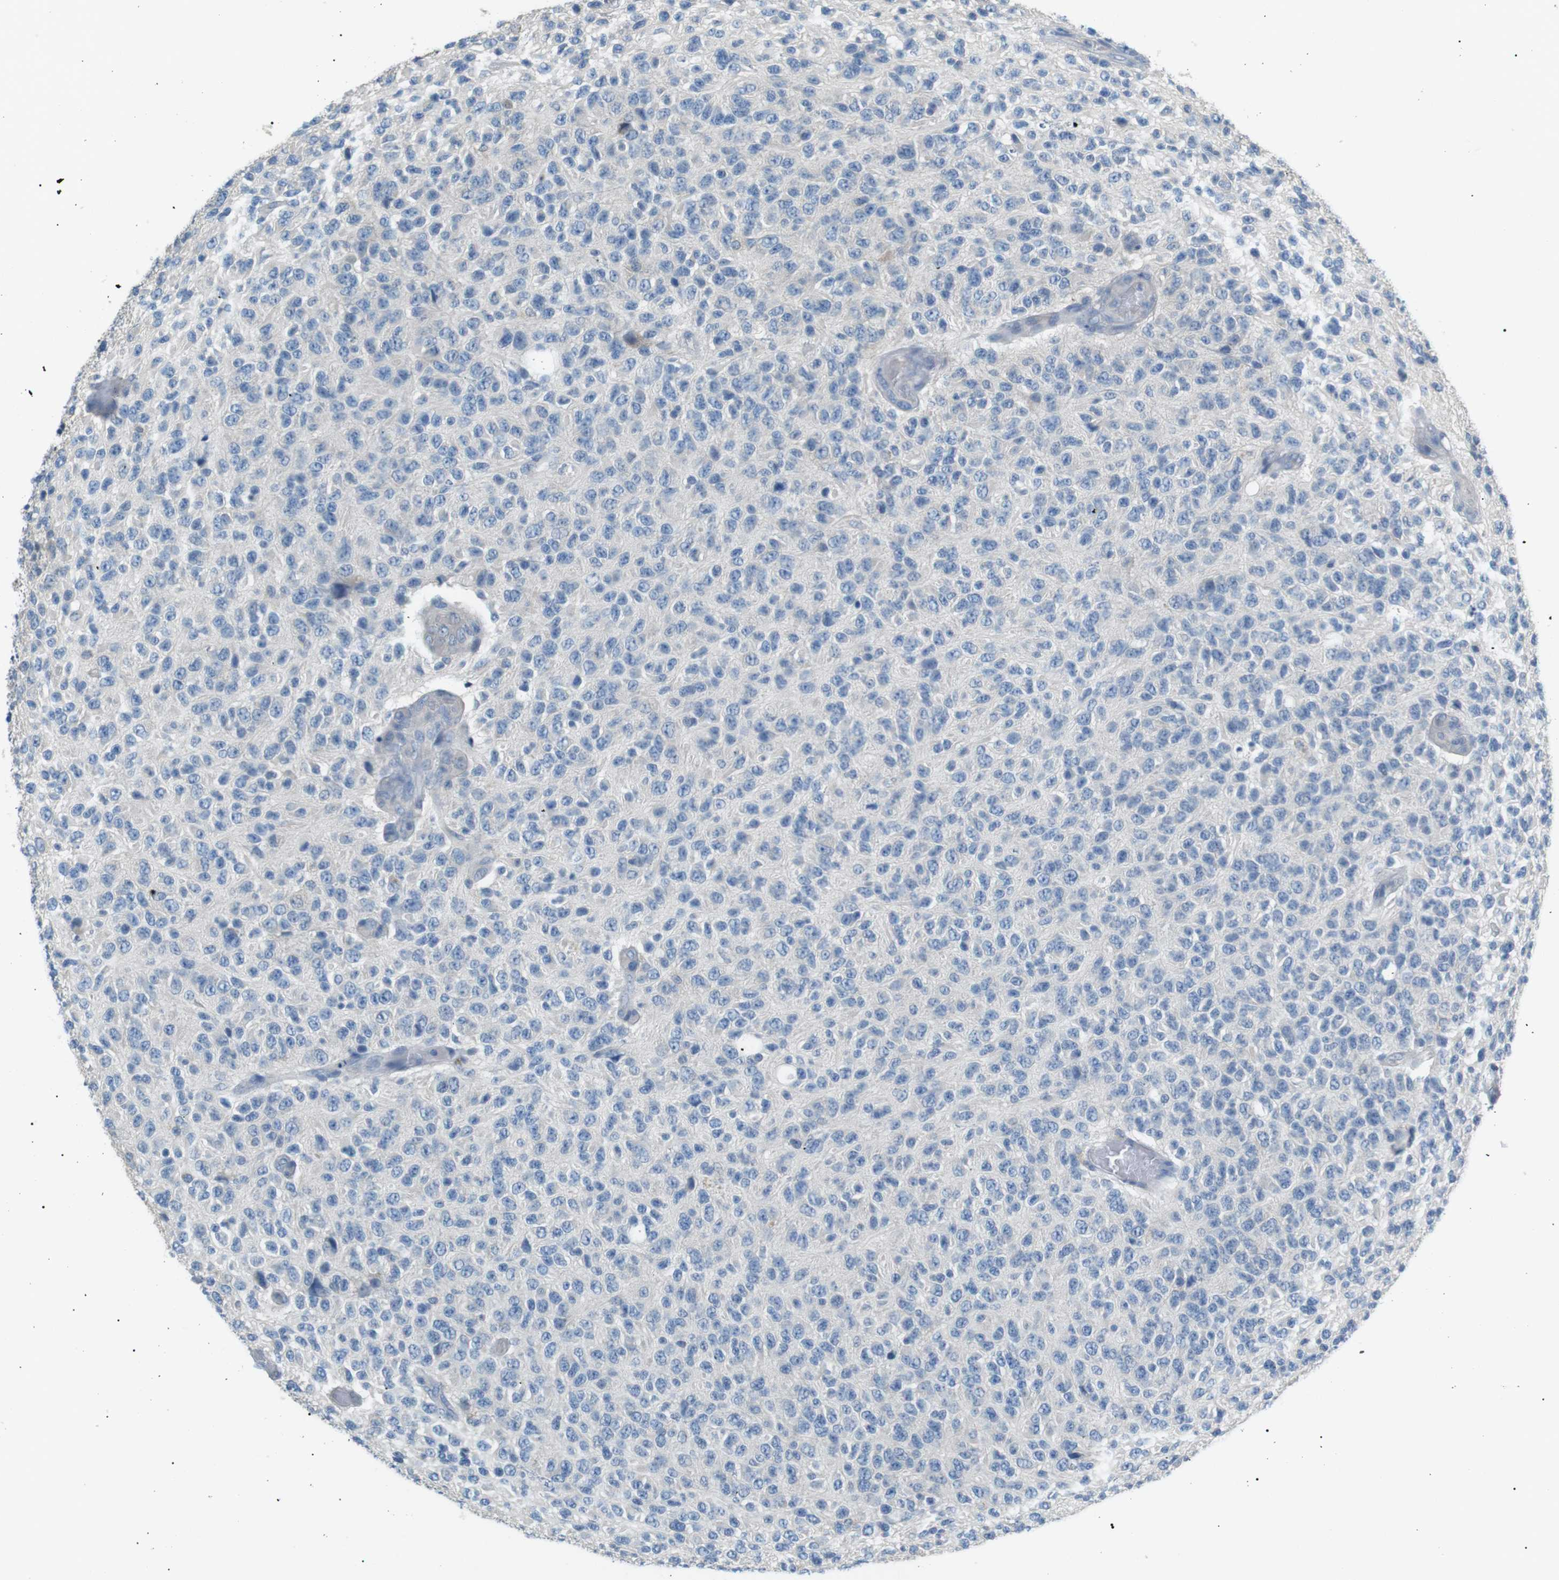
{"staining": {"intensity": "negative", "quantity": "none", "location": "none"}, "tissue": "glioma", "cell_type": "Tumor cells", "image_type": "cancer", "snomed": [{"axis": "morphology", "description": "Glioma, malignant, High grade"}, {"axis": "topography", "description": "pancreas cauda"}], "caption": "Human malignant glioma (high-grade) stained for a protein using immunohistochemistry (IHC) demonstrates no positivity in tumor cells.", "gene": "CDH26", "patient": {"sex": "male", "age": 60}}